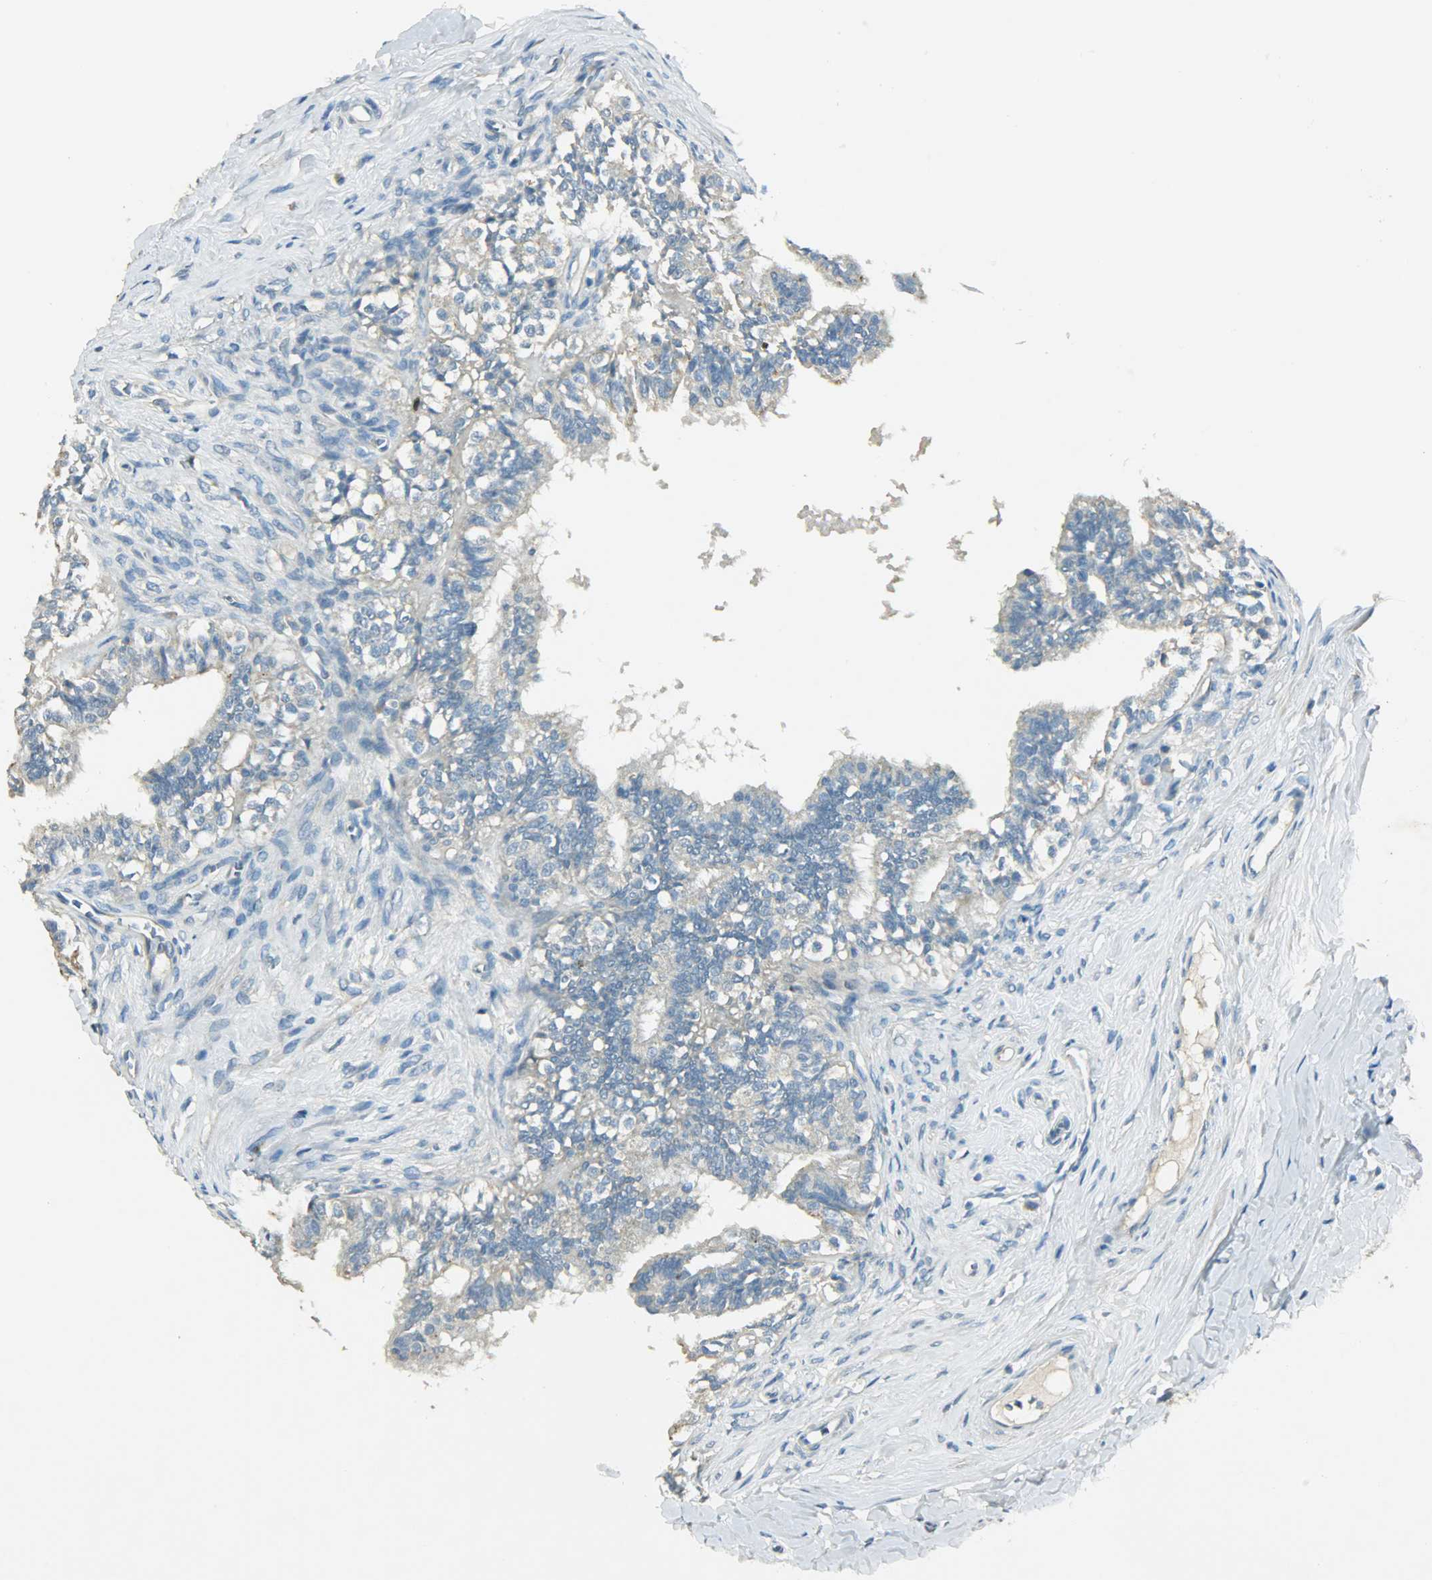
{"staining": {"intensity": "moderate", "quantity": "25%-75%", "location": "cytoplasmic/membranous"}, "tissue": "epididymis", "cell_type": "Glandular cells", "image_type": "normal", "snomed": [{"axis": "morphology", "description": "Normal tissue, NOS"}, {"axis": "topography", "description": "Soft tissue"}, {"axis": "topography", "description": "Epididymis"}], "caption": "This micrograph exhibits IHC staining of normal epididymis, with medium moderate cytoplasmic/membranous expression in about 25%-75% of glandular cells.", "gene": "TPX2", "patient": {"sex": "male", "age": 26}}